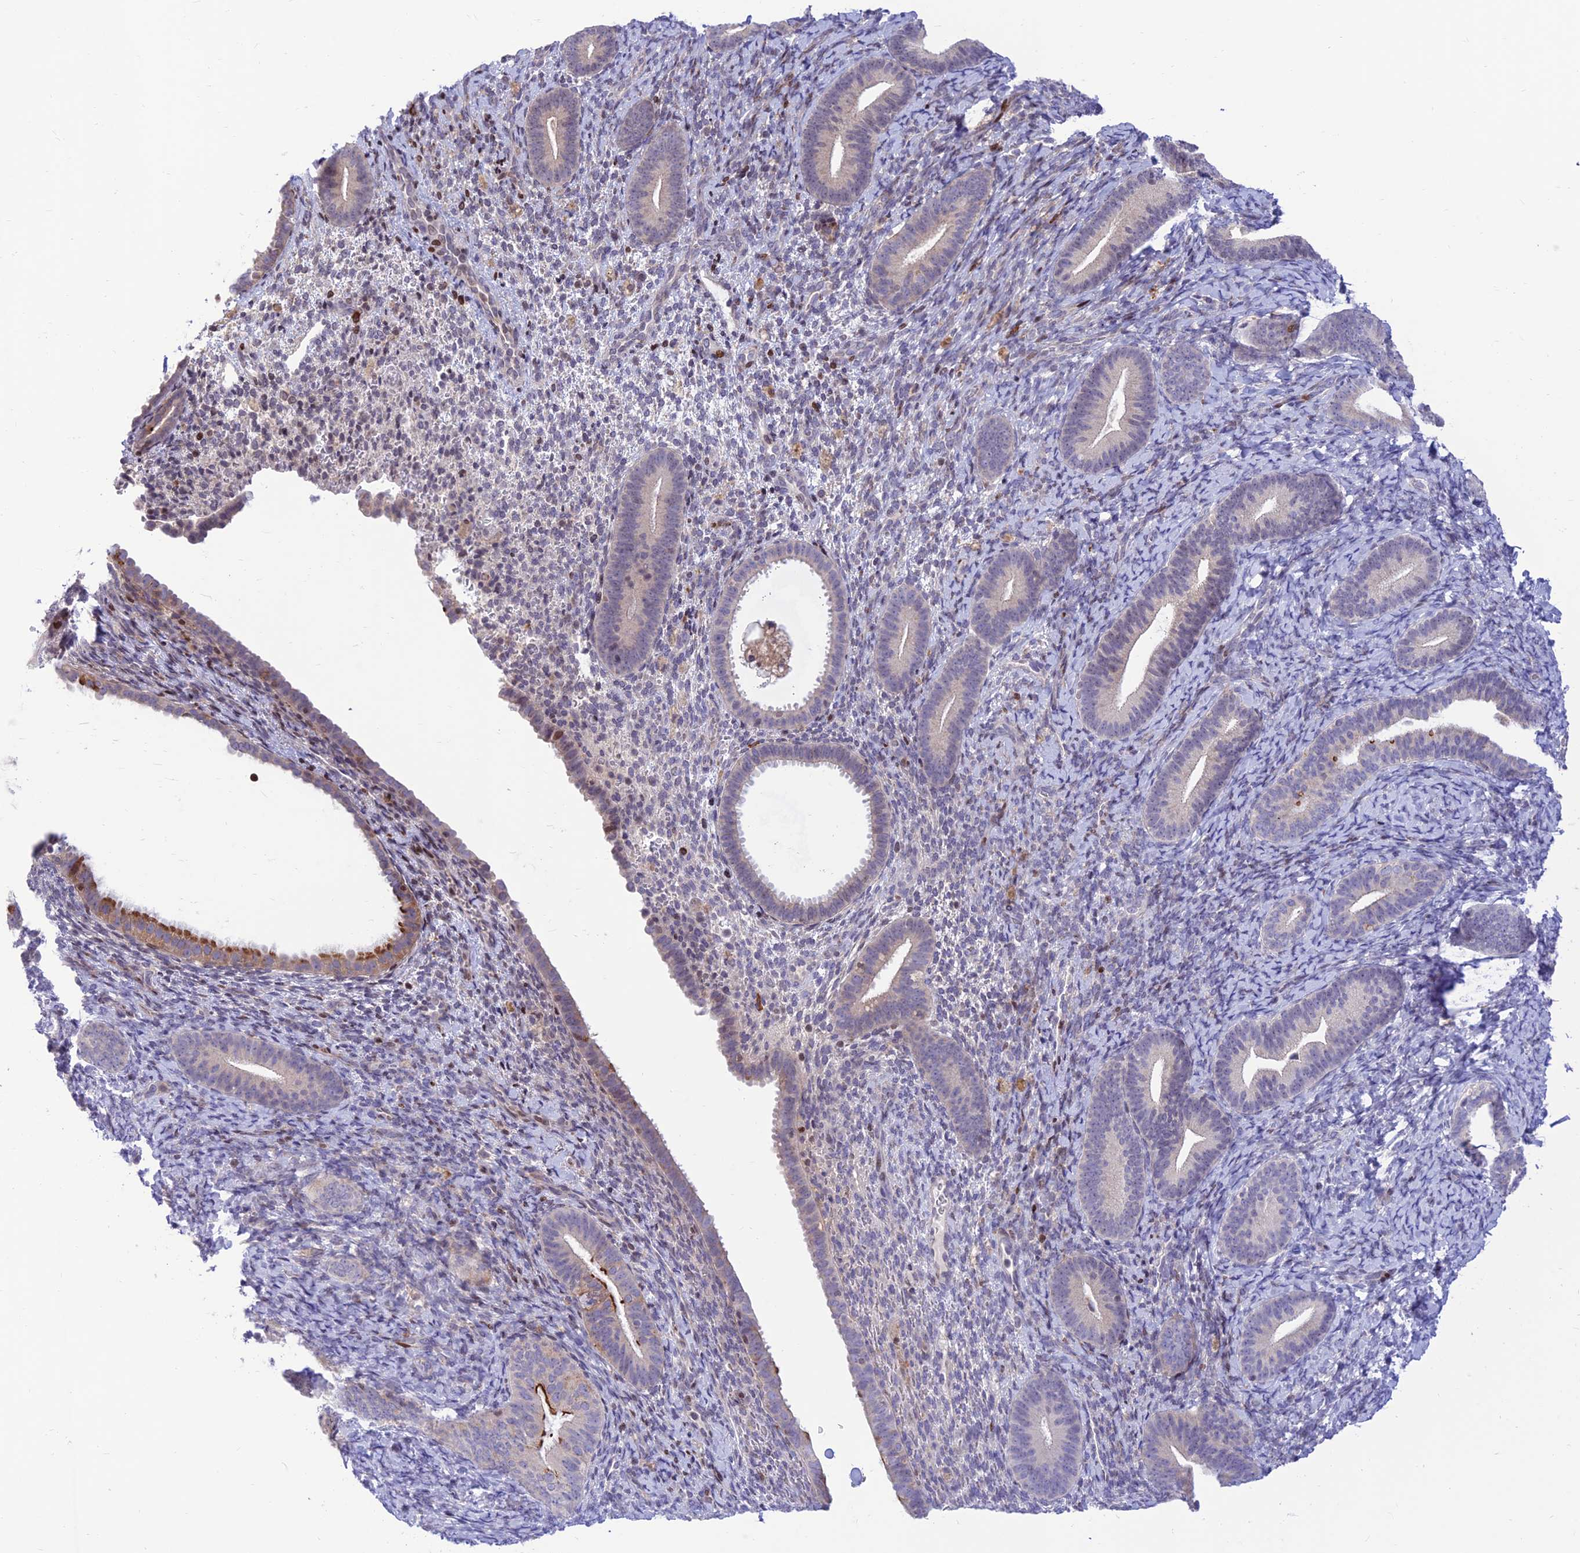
{"staining": {"intensity": "negative", "quantity": "none", "location": "none"}, "tissue": "endometrium", "cell_type": "Cells in endometrial stroma", "image_type": "normal", "snomed": [{"axis": "morphology", "description": "Normal tissue, NOS"}, {"axis": "topography", "description": "Endometrium"}], "caption": "IHC of normal endometrium demonstrates no positivity in cells in endometrial stroma.", "gene": "FAM186B", "patient": {"sex": "female", "age": 65}}